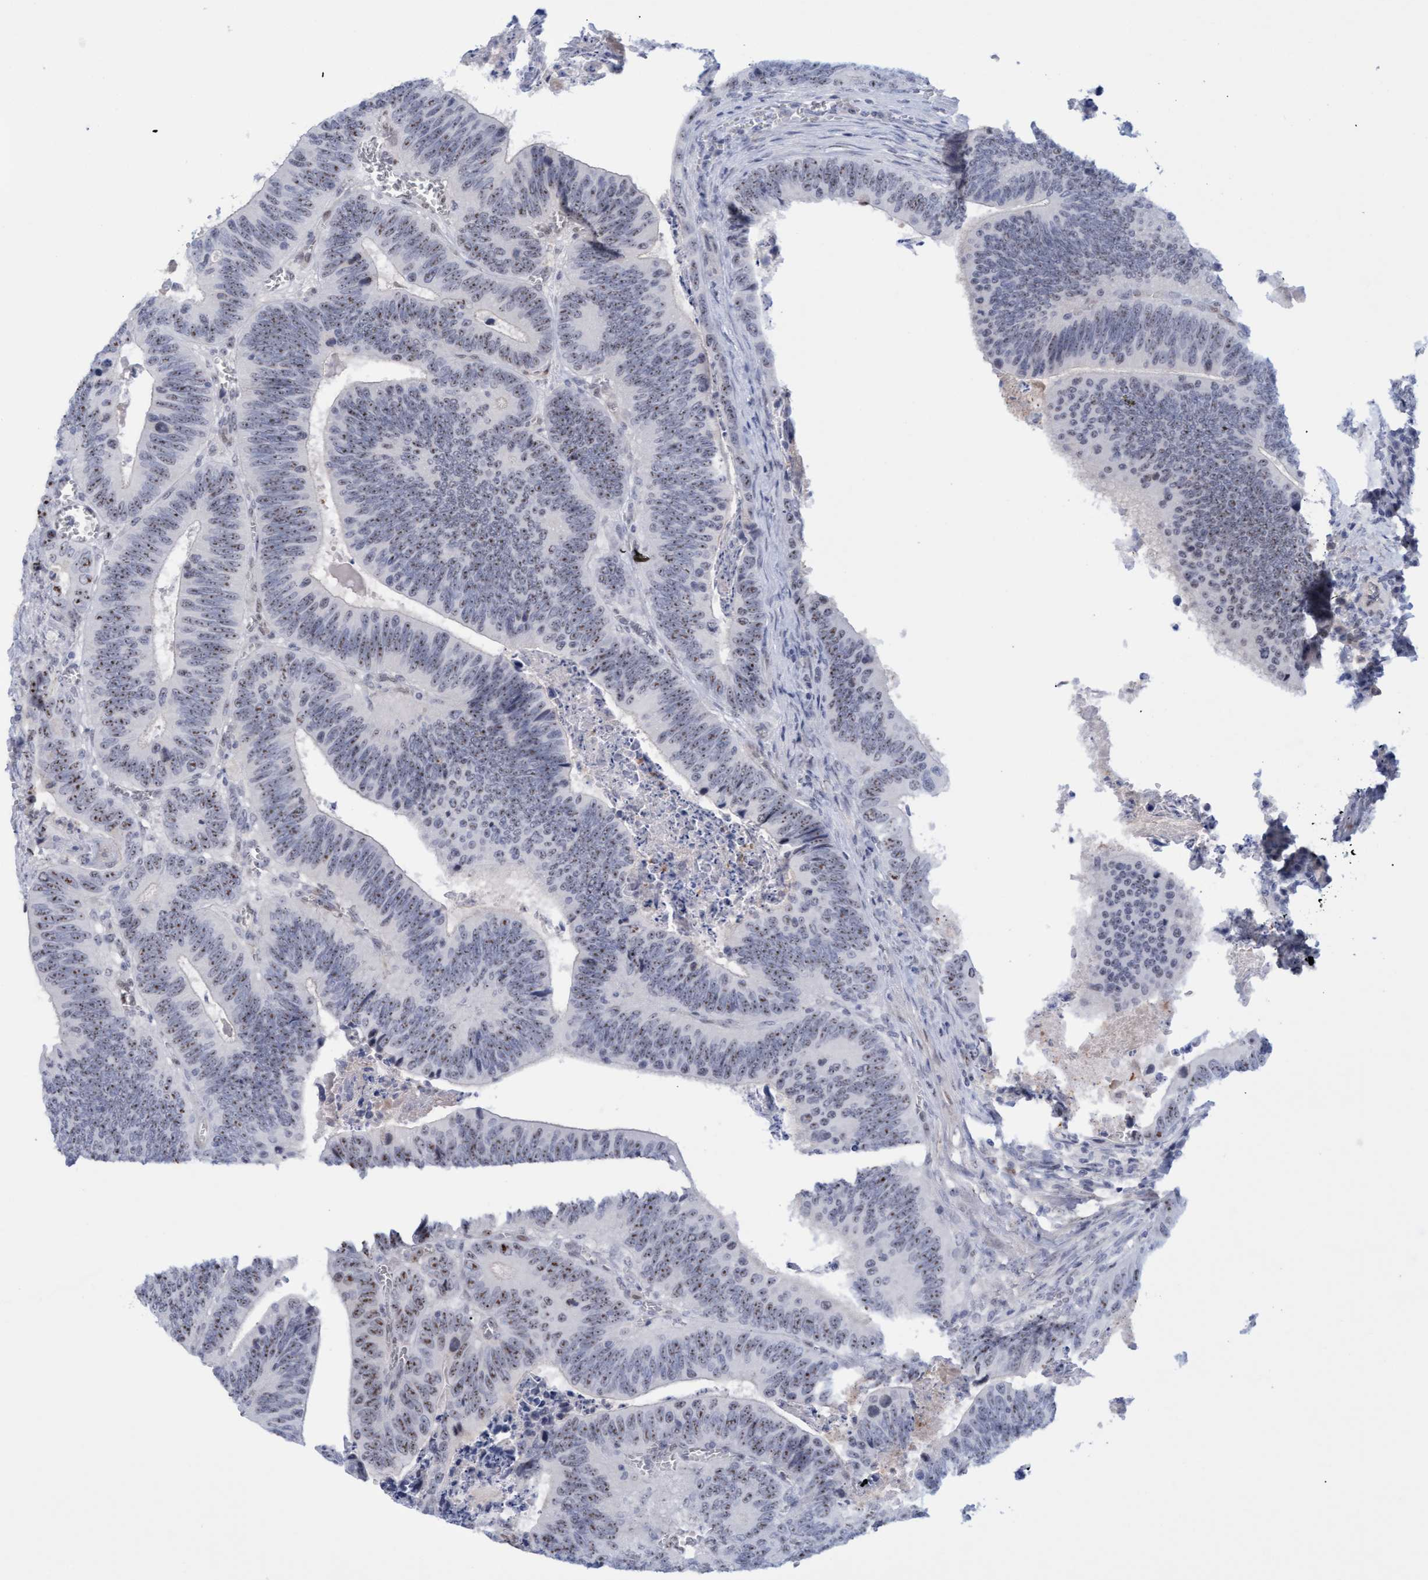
{"staining": {"intensity": "moderate", "quantity": ">75%", "location": "nuclear"}, "tissue": "colorectal cancer", "cell_type": "Tumor cells", "image_type": "cancer", "snomed": [{"axis": "morphology", "description": "Inflammation, NOS"}, {"axis": "morphology", "description": "Adenocarcinoma, NOS"}, {"axis": "topography", "description": "Colon"}], "caption": "Tumor cells reveal medium levels of moderate nuclear staining in approximately >75% of cells in human colorectal cancer (adenocarcinoma). The staining was performed using DAB (3,3'-diaminobenzidine), with brown indicating positive protein expression. Nuclei are stained blue with hematoxylin.", "gene": "PINX1", "patient": {"sex": "male", "age": 72}}